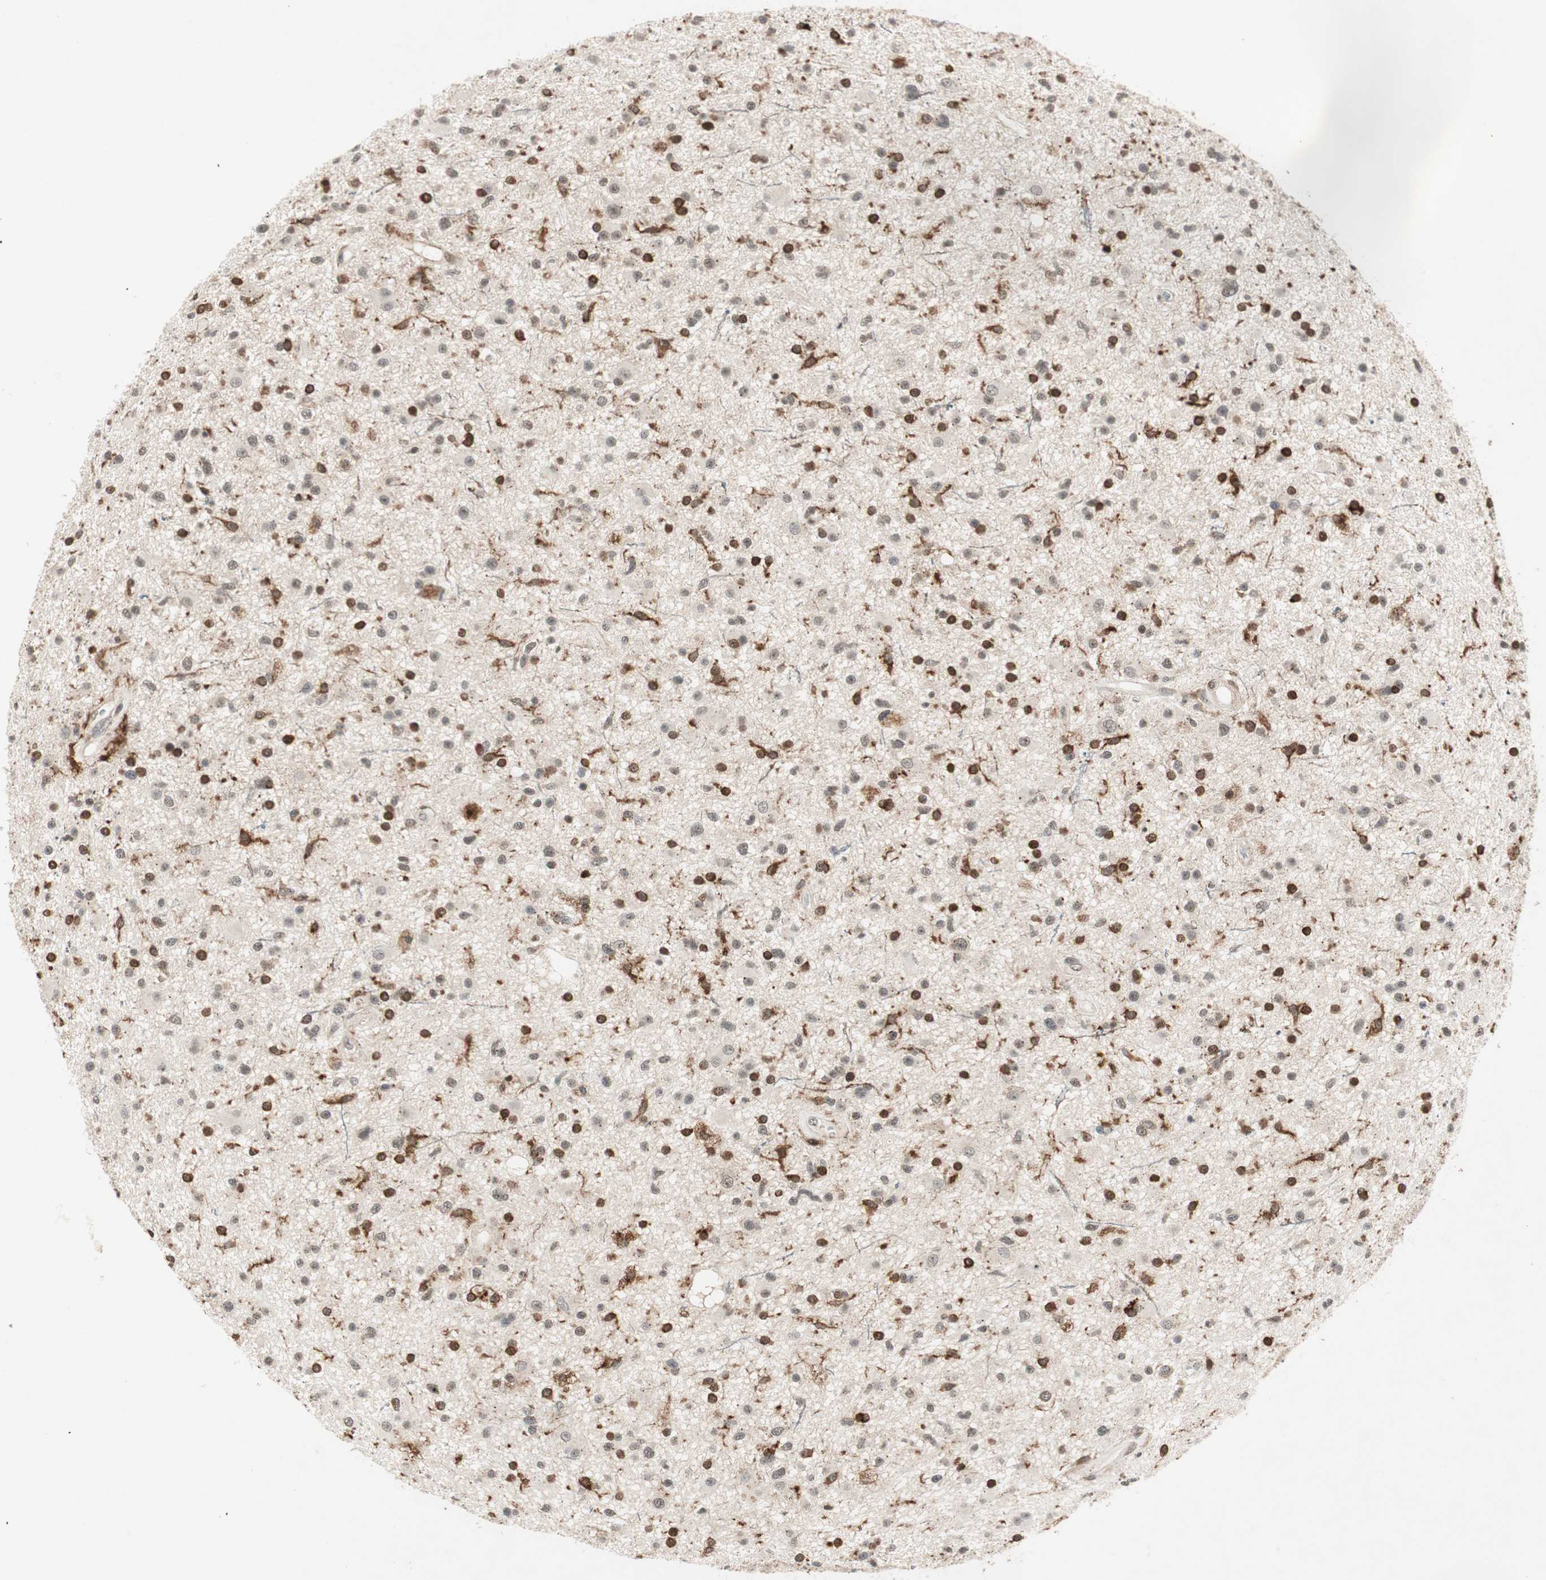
{"staining": {"intensity": "strong", "quantity": "25%-75%", "location": "cytoplasmic/membranous,nuclear"}, "tissue": "glioma", "cell_type": "Tumor cells", "image_type": "cancer", "snomed": [{"axis": "morphology", "description": "Glioma, malignant, High grade"}, {"axis": "topography", "description": "Brain"}], "caption": "Protein staining of glioma tissue shows strong cytoplasmic/membranous and nuclear expression in approximately 25%-75% of tumor cells.", "gene": "CDK19", "patient": {"sex": "male", "age": 33}}